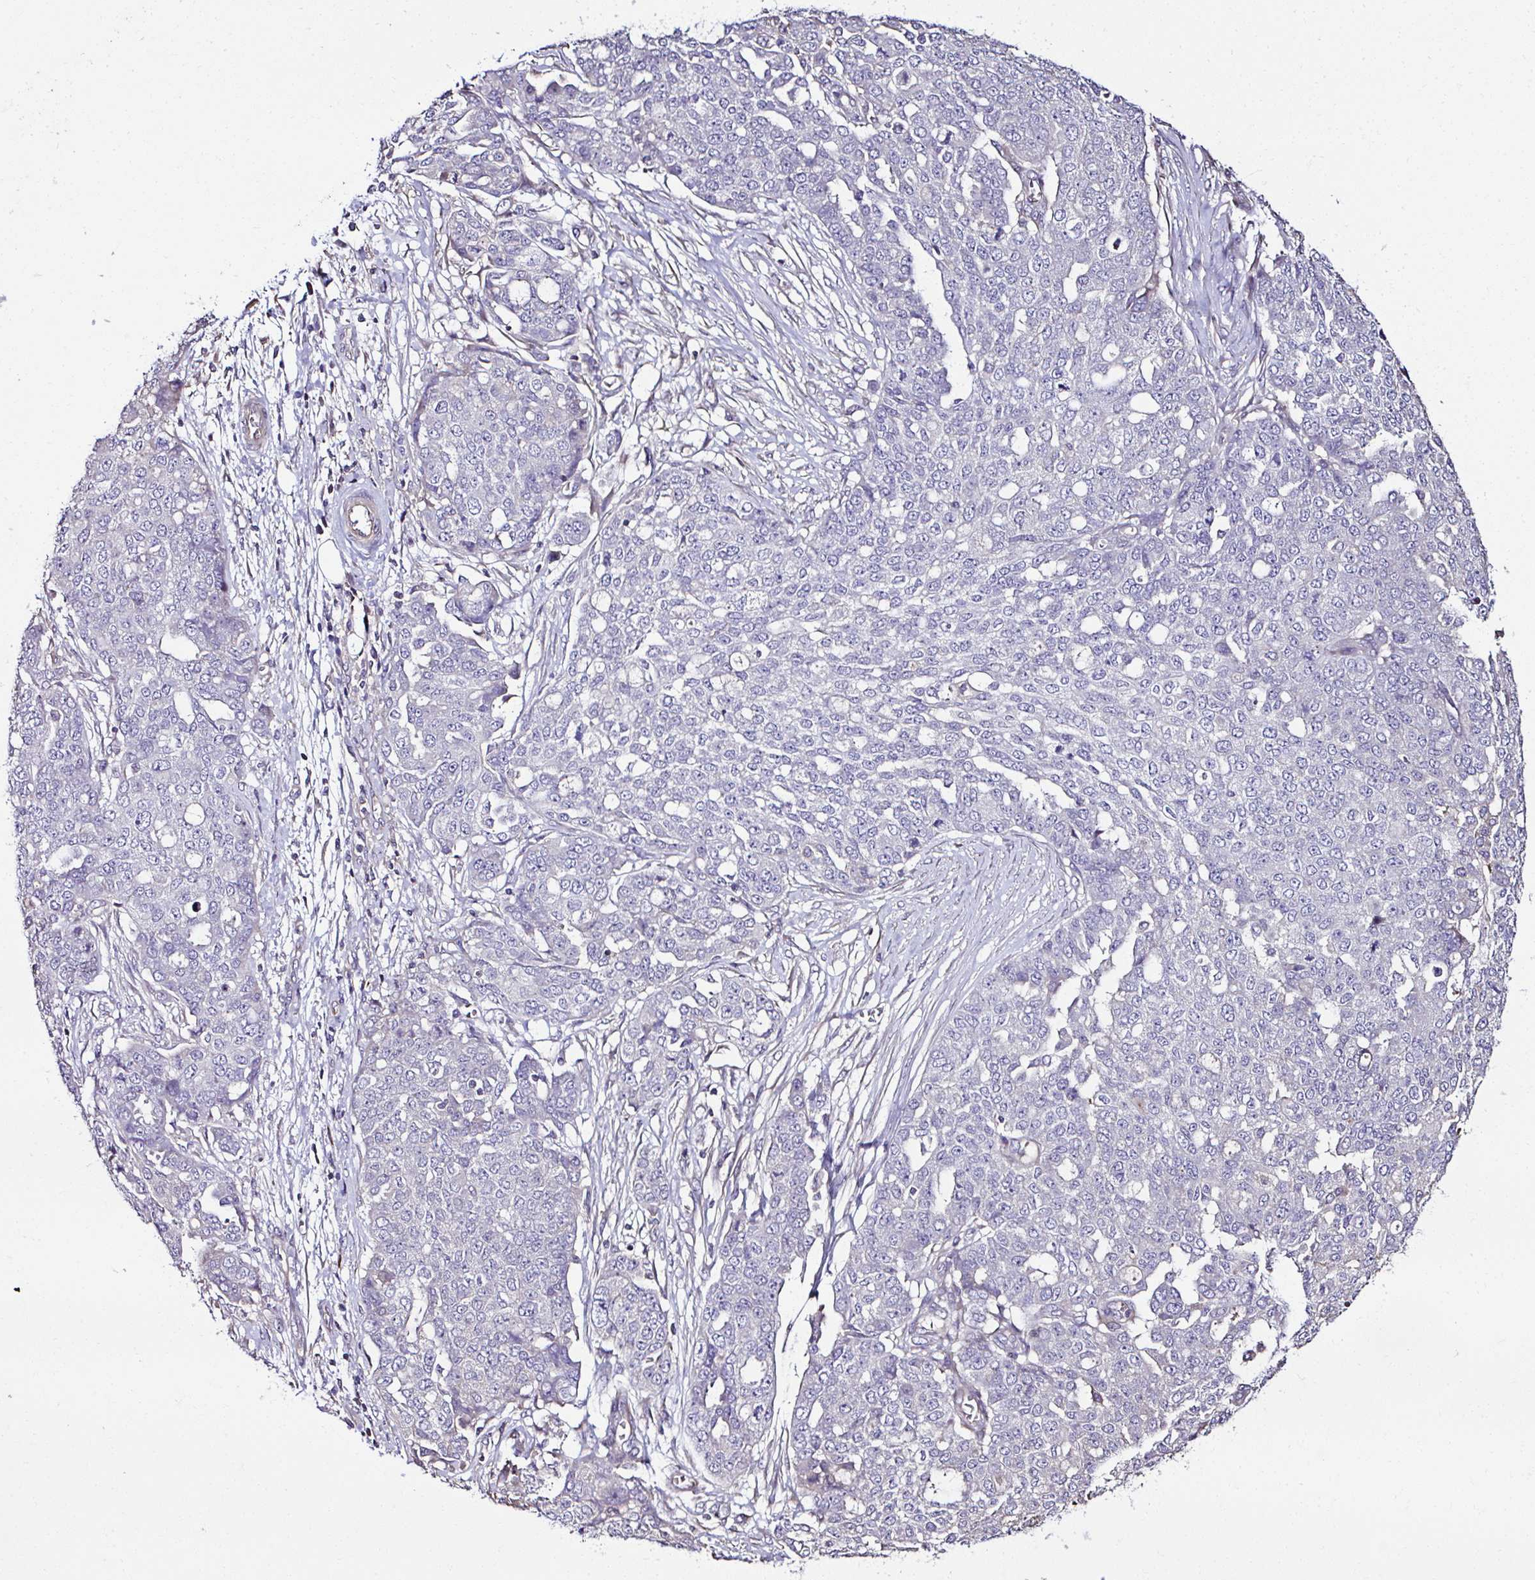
{"staining": {"intensity": "negative", "quantity": "none", "location": "none"}, "tissue": "ovarian cancer", "cell_type": "Tumor cells", "image_type": "cancer", "snomed": [{"axis": "morphology", "description": "Cystadenocarcinoma, serous, NOS"}, {"axis": "topography", "description": "Soft tissue"}, {"axis": "topography", "description": "Ovary"}], "caption": "Immunohistochemistry (IHC) photomicrograph of human ovarian serous cystadenocarcinoma stained for a protein (brown), which demonstrates no positivity in tumor cells.", "gene": "CCDC85C", "patient": {"sex": "female", "age": 57}}